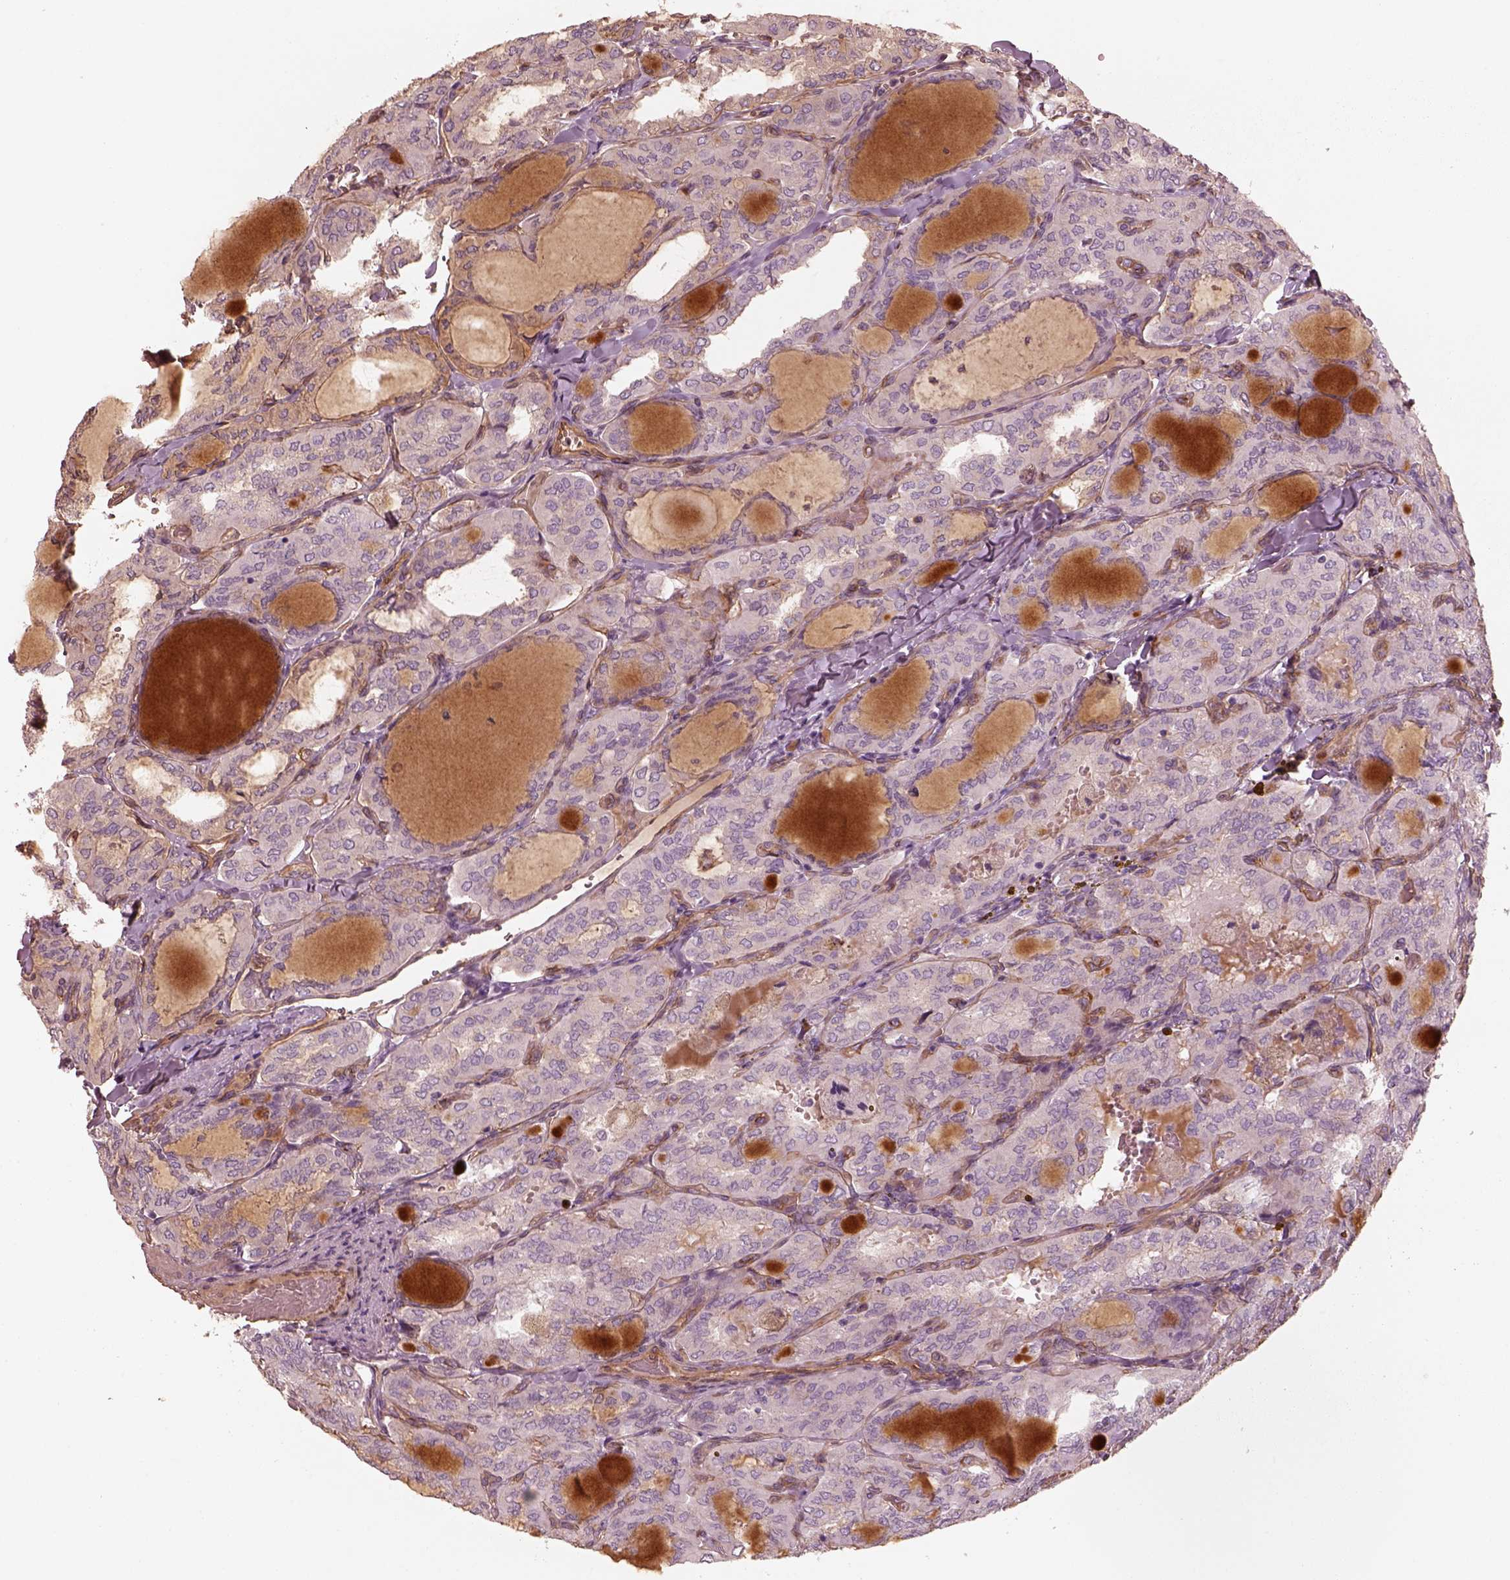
{"staining": {"intensity": "negative", "quantity": "none", "location": "none"}, "tissue": "thyroid cancer", "cell_type": "Tumor cells", "image_type": "cancer", "snomed": [{"axis": "morphology", "description": "Papillary adenocarcinoma, NOS"}, {"axis": "topography", "description": "Thyroid gland"}], "caption": "High magnification brightfield microscopy of thyroid cancer (papillary adenocarcinoma) stained with DAB (3,3'-diaminobenzidine) (brown) and counterstained with hematoxylin (blue): tumor cells show no significant positivity.", "gene": "CRYM", "patient": {"sex": "male", "age": 20}}